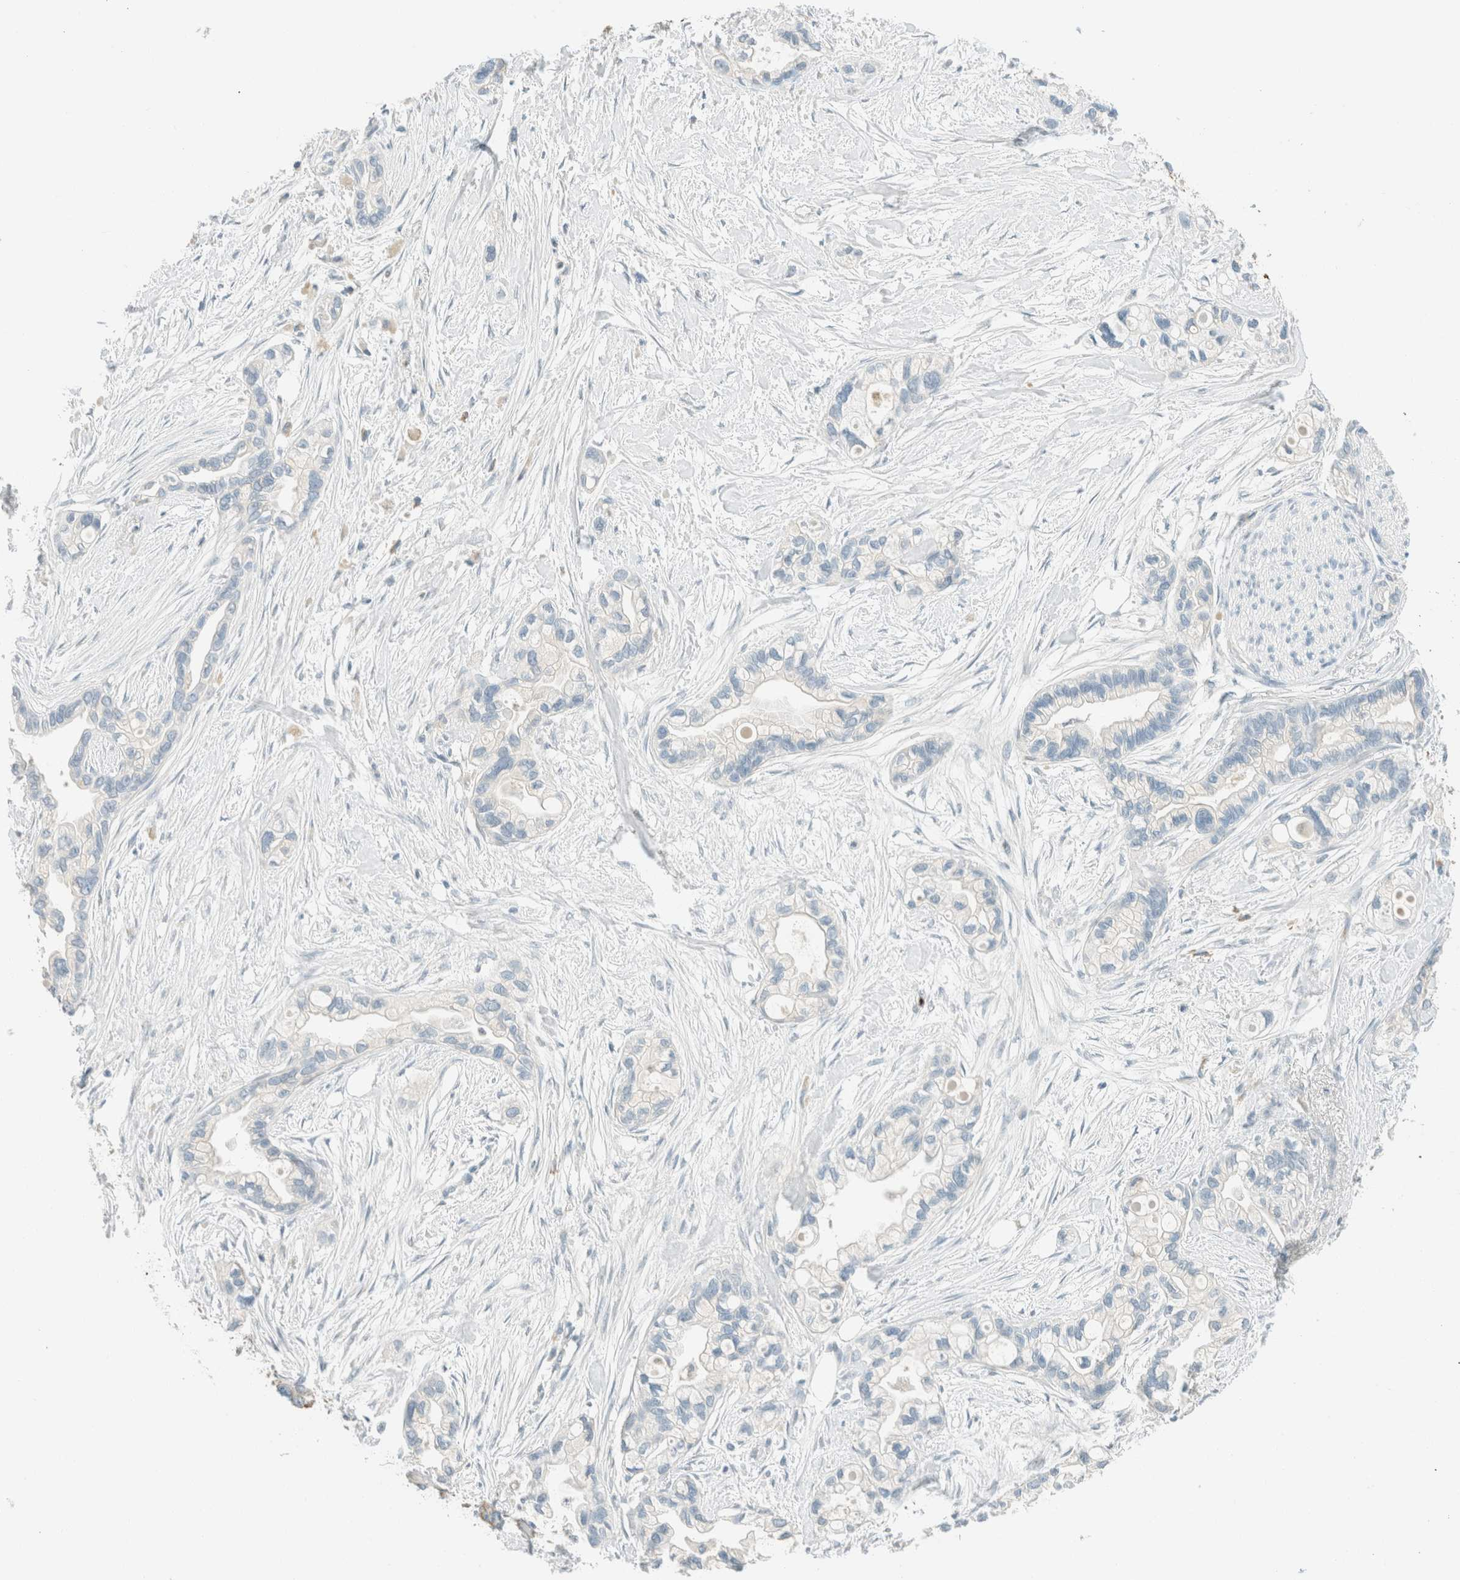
{"staining": {"intensity": "negative", "quantity": "none", "location": "none"}, "tissue": "pancreatic cancer", "cell_type": "Tumor cells", "image_type": "cancer", "snomed": [{"axis": "morphology", "description": "Adenocarcinoma, NOS"}, {"axis": "topography", "description": "Pancreas"}], "caption": "Tumor cells are negative for brown protein staining in pancreatic cancer.", "gene": "GPA33", "patient": {"sex": "female", "age": 77}}